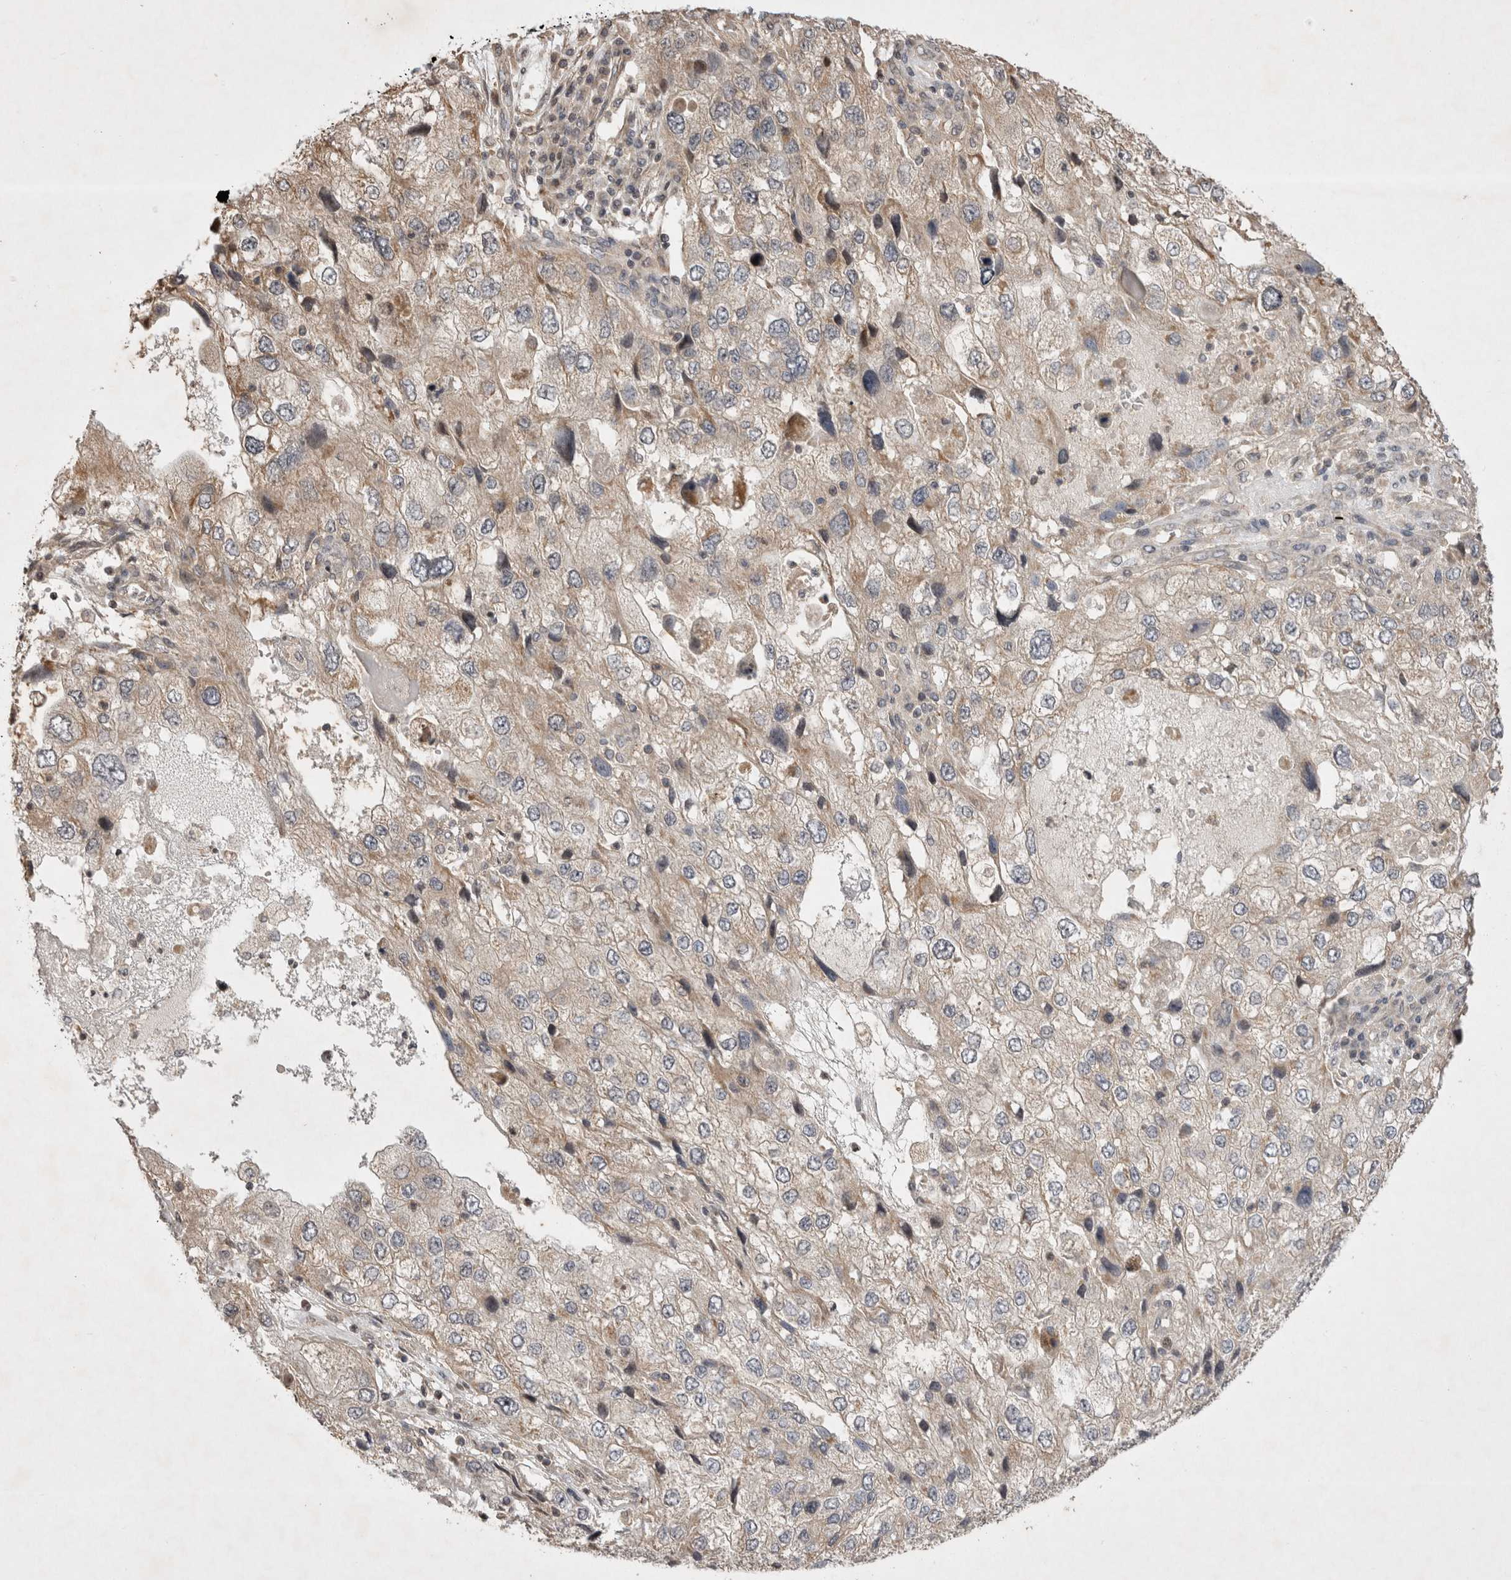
{"staining": {"intensity": "negative", "quantity": "none", "location": "none"}, "tissue": "endometrial cancer", "cell_type": "Tumor cells", "image_type": "cancer", "snomed": [{"axis": "morphology", "description": "Adenocarcinoma, NOS"}, {"axis": "topography", "description": "Endometrium"}], "caption": "Protein analysis of endometrial cancer exhibits no significant staining in tumor cells.", "gene": "EIF2AK1", "patient": {"sex": "female", "age": 49}}